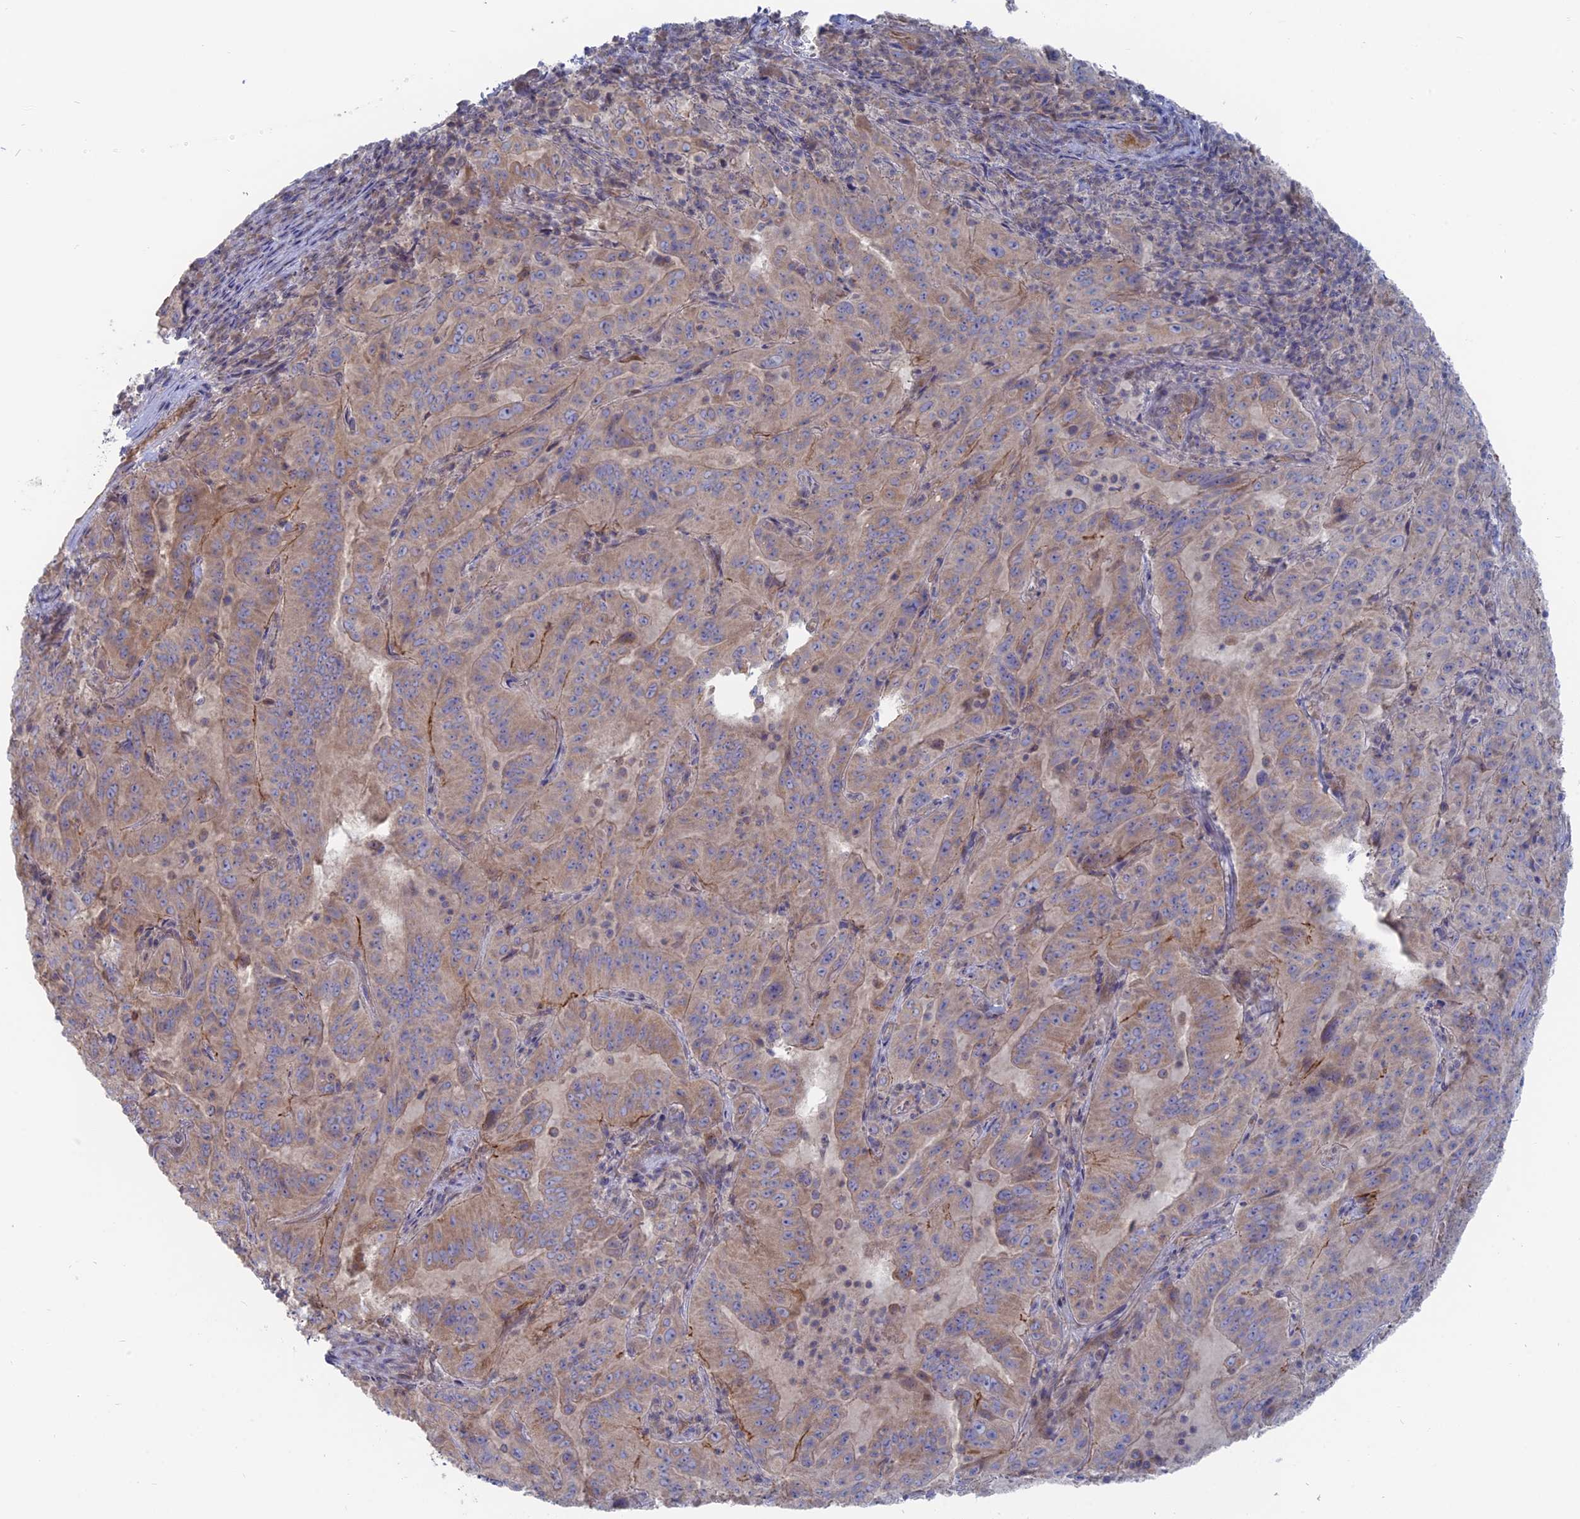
{"staining": {"intensity": "weak", "quantity": "25%-75%", "location": "cytoplasmic/membranous"}, "tissue": "pancreatic cancer", "cell_type": "Tumor cells", "image_type": "cancer", "snomed": [{"axis": "morphology", "description": "Adenocarcinoma, NOS"}, {"axis": "topography", "description": "Pancreas"}], "caption": "Pancreatic cancer was stained to show a protein in brown. There is low levels of weak cytoplasmic/membranous staining in approximately 25%-75% of tumor cells.", "gene": "TBC1D30", "patient": {"sex": "male", "age": 63}}